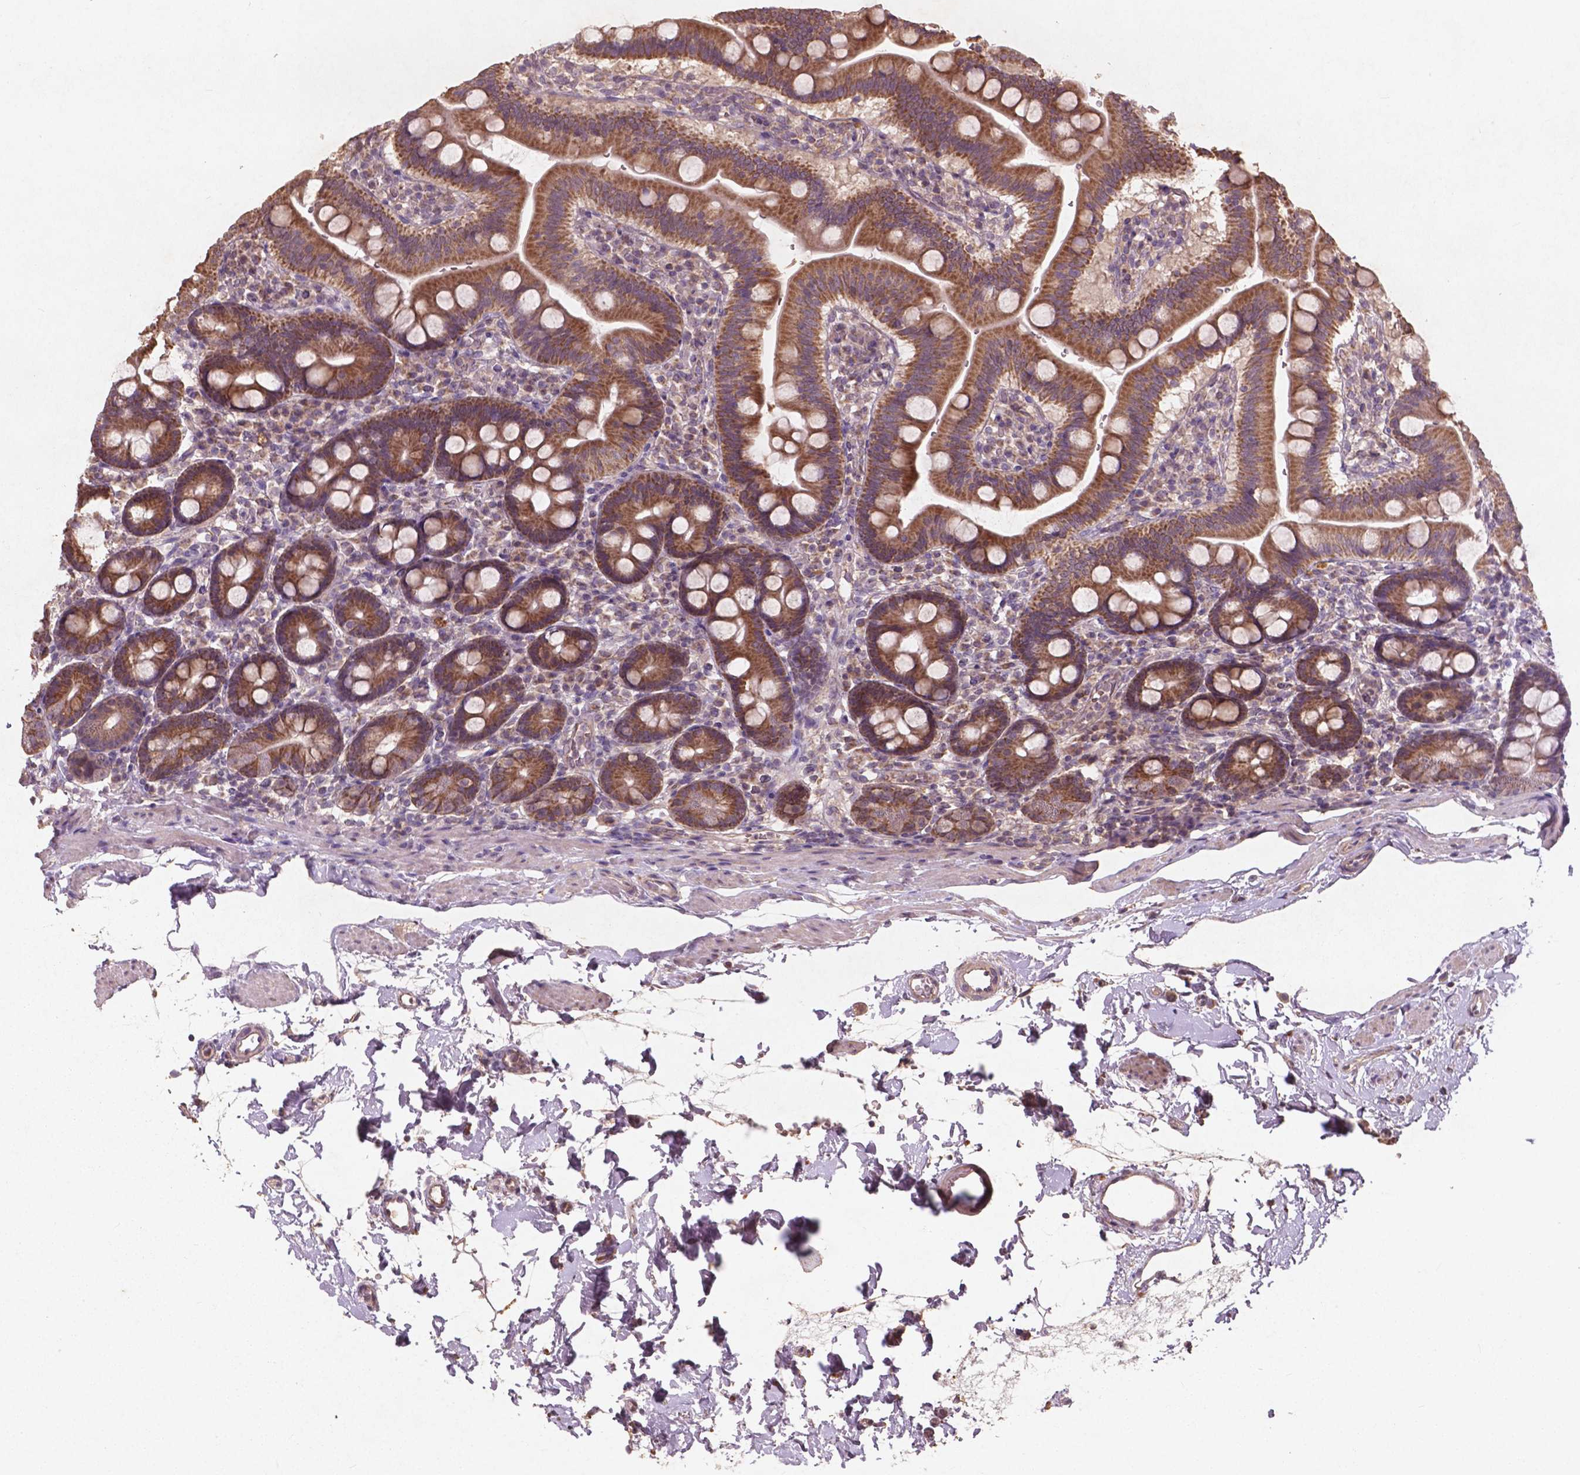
{"staining": {"intensity": "moderate", "quantity": ">75%", "location": "cytoplasmic/membranous"}, "tissue": "duodenum", "cell_type": "Glandular cells", "image_type": "normal", "snomed": [{"axis": "morphology", "description": "Normal tissue, NOS"}, {"axis": "topography", "description": "Duodenum"}], "caption": "An IHC photomicrograph of unremarkable tissue is shown. Protein staining in brown labels moderate cytoplasmic/membranous positivity in duodenum within glandular cells.", "gene": "ST6GALNAC5", "patient": {"sex": "male", "age": 59}}